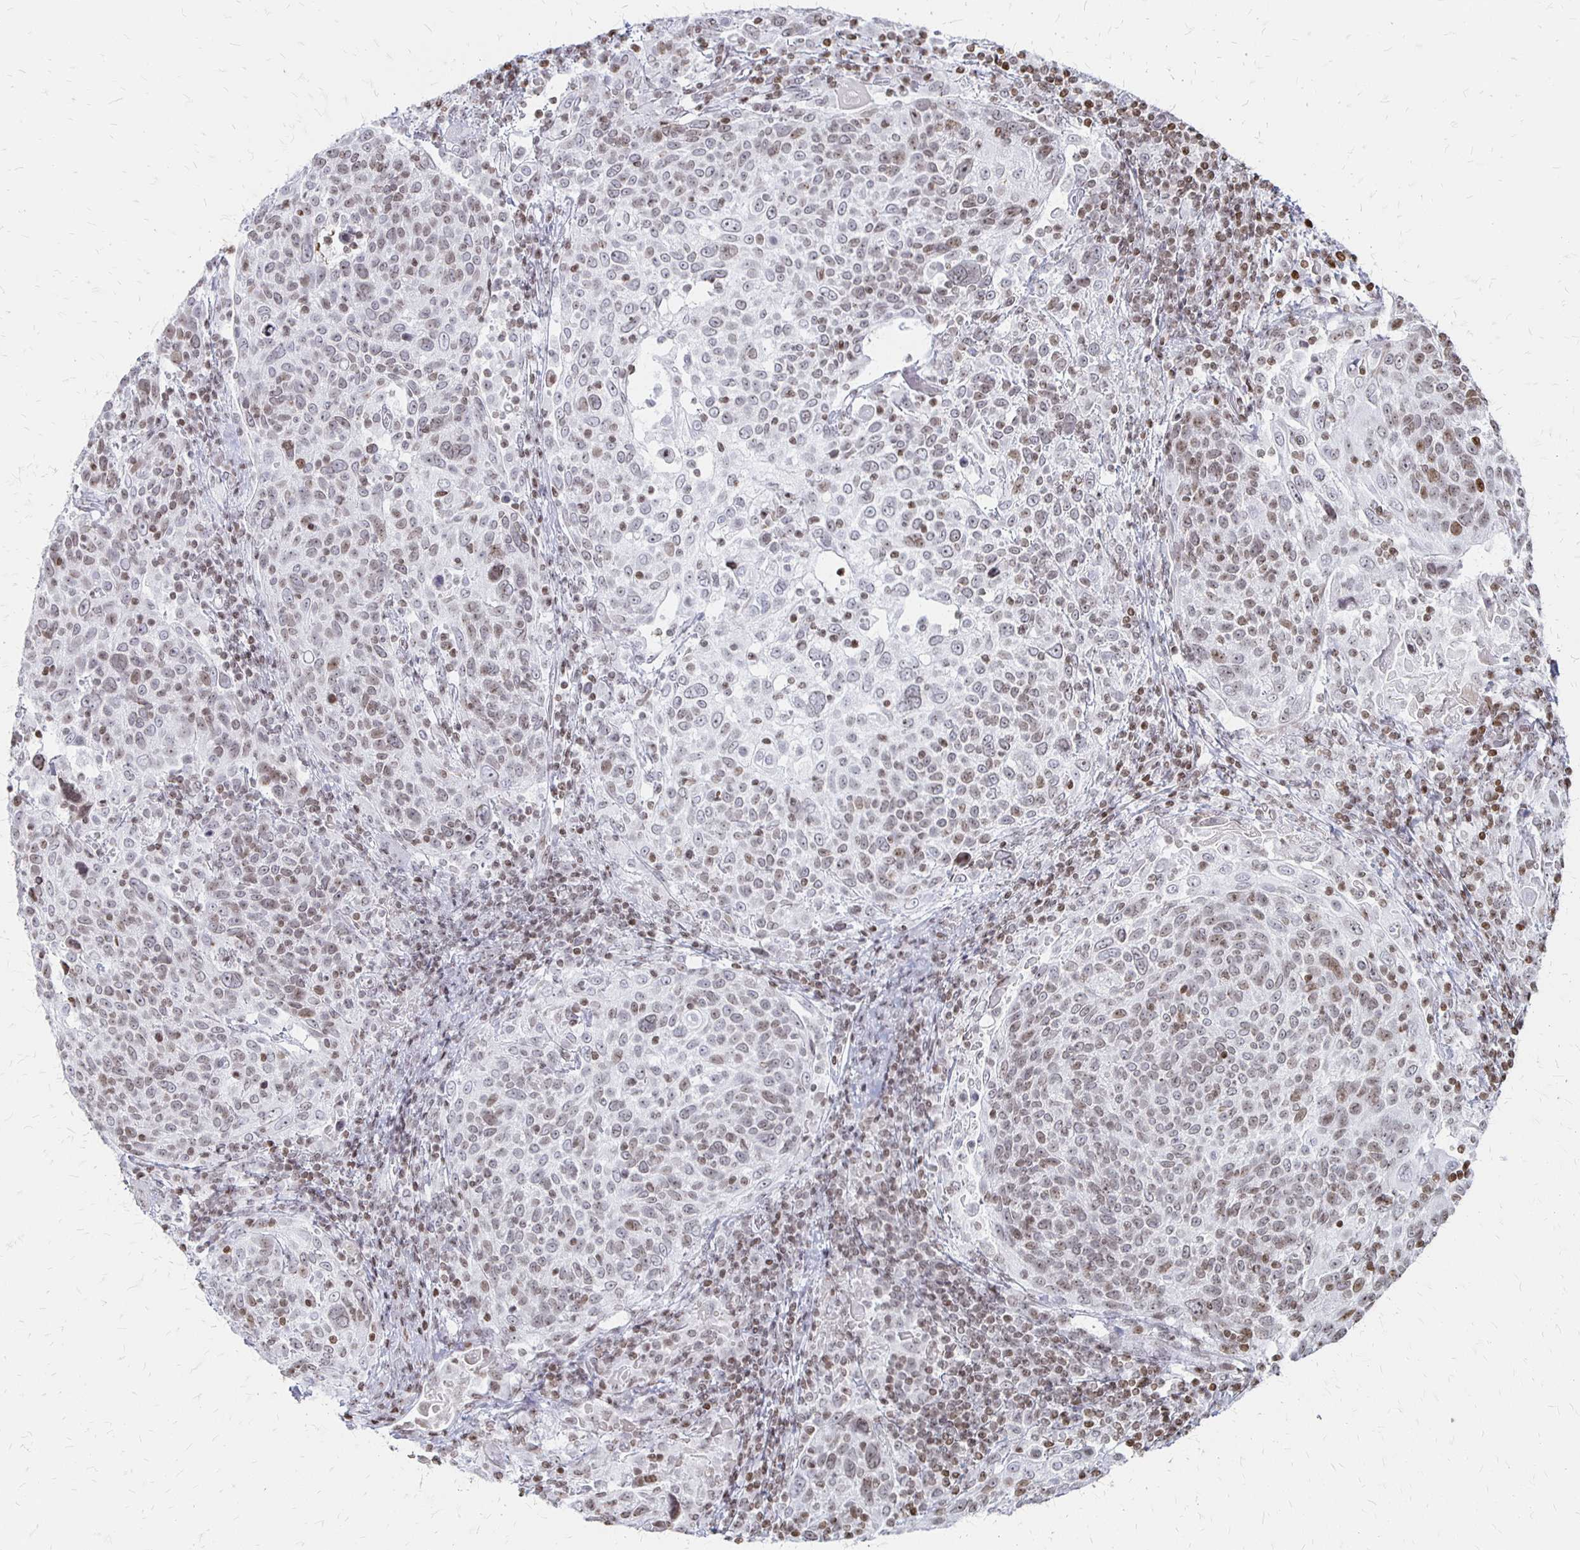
{"staining": {"intensity": "weak", "quantity": "25%-75%", "location": "nuclear"}, "tissue": "cervical cancer", "cell_type": "Tumor cells", "image_type": "cancer", "snomed": [{"axis": "morphology", "description": "Squamous cell carcinoma, NOS"}, {"axis": "topography", "description": "Cervix"}], "caption": "An image of human cervical squamous cell carcinoma stained for a protein displays weak nuclear brown staining in tumor cells.", "gene": "ZNF280C", "patient": {"sex": "female", "age": 61}}